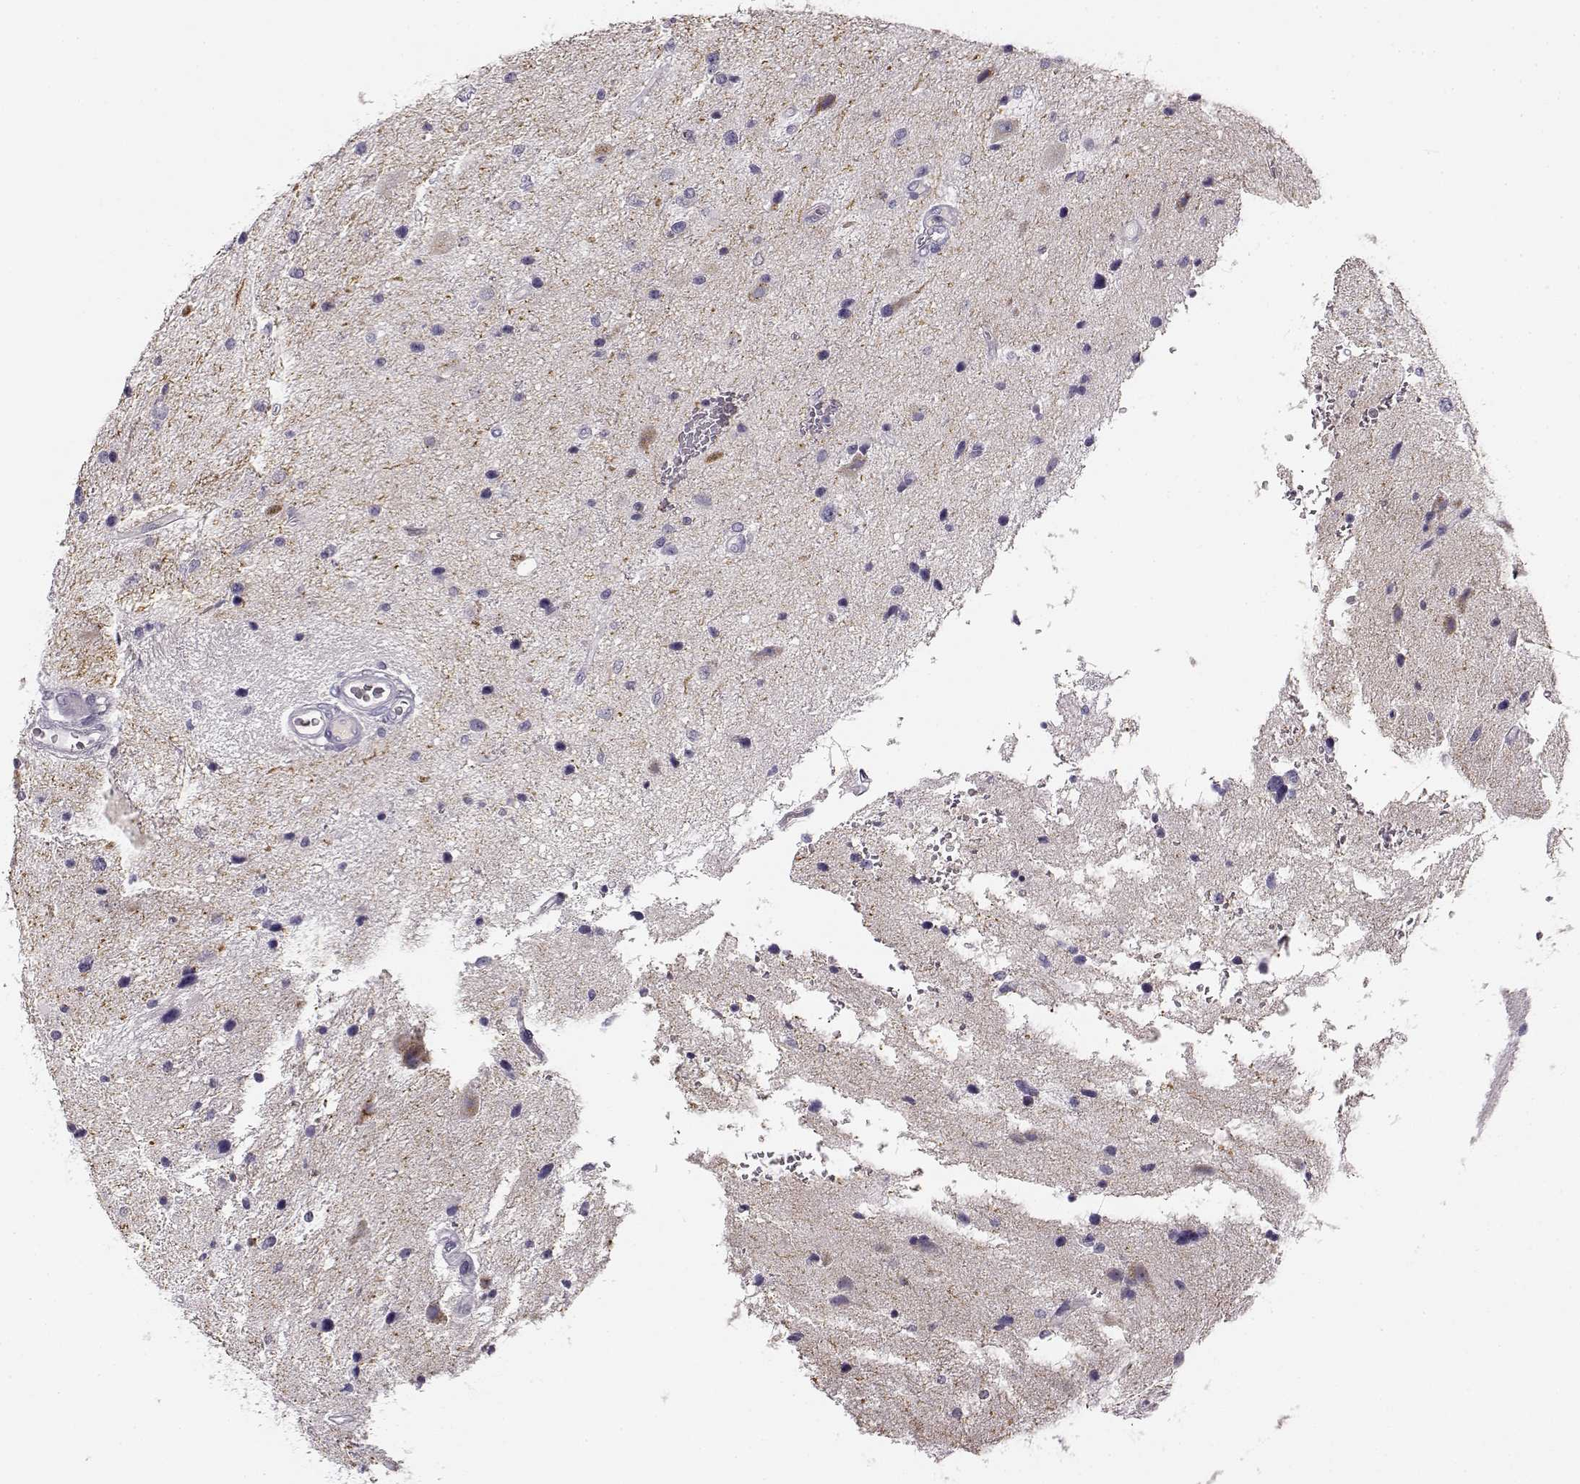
{"staining": {"intensity": "negative", "quantity": "none", "location": "none"}, "tissue": "glioma", "cell_type": "Tumor cells", "image_type": "cancer", "snomed": [{"axis": "morphology", "description": "Glioma, malignant, Low grade"}, {"axis": "topography", "description": "Brain"}], "caption": "IHC micrograph of malignant glioma (low-grade) stained for a protein (brown), which exhibits no staining in tumor cells.", "gene": "KIAA0319", "patient": {"sex": "female", "age": 32}}